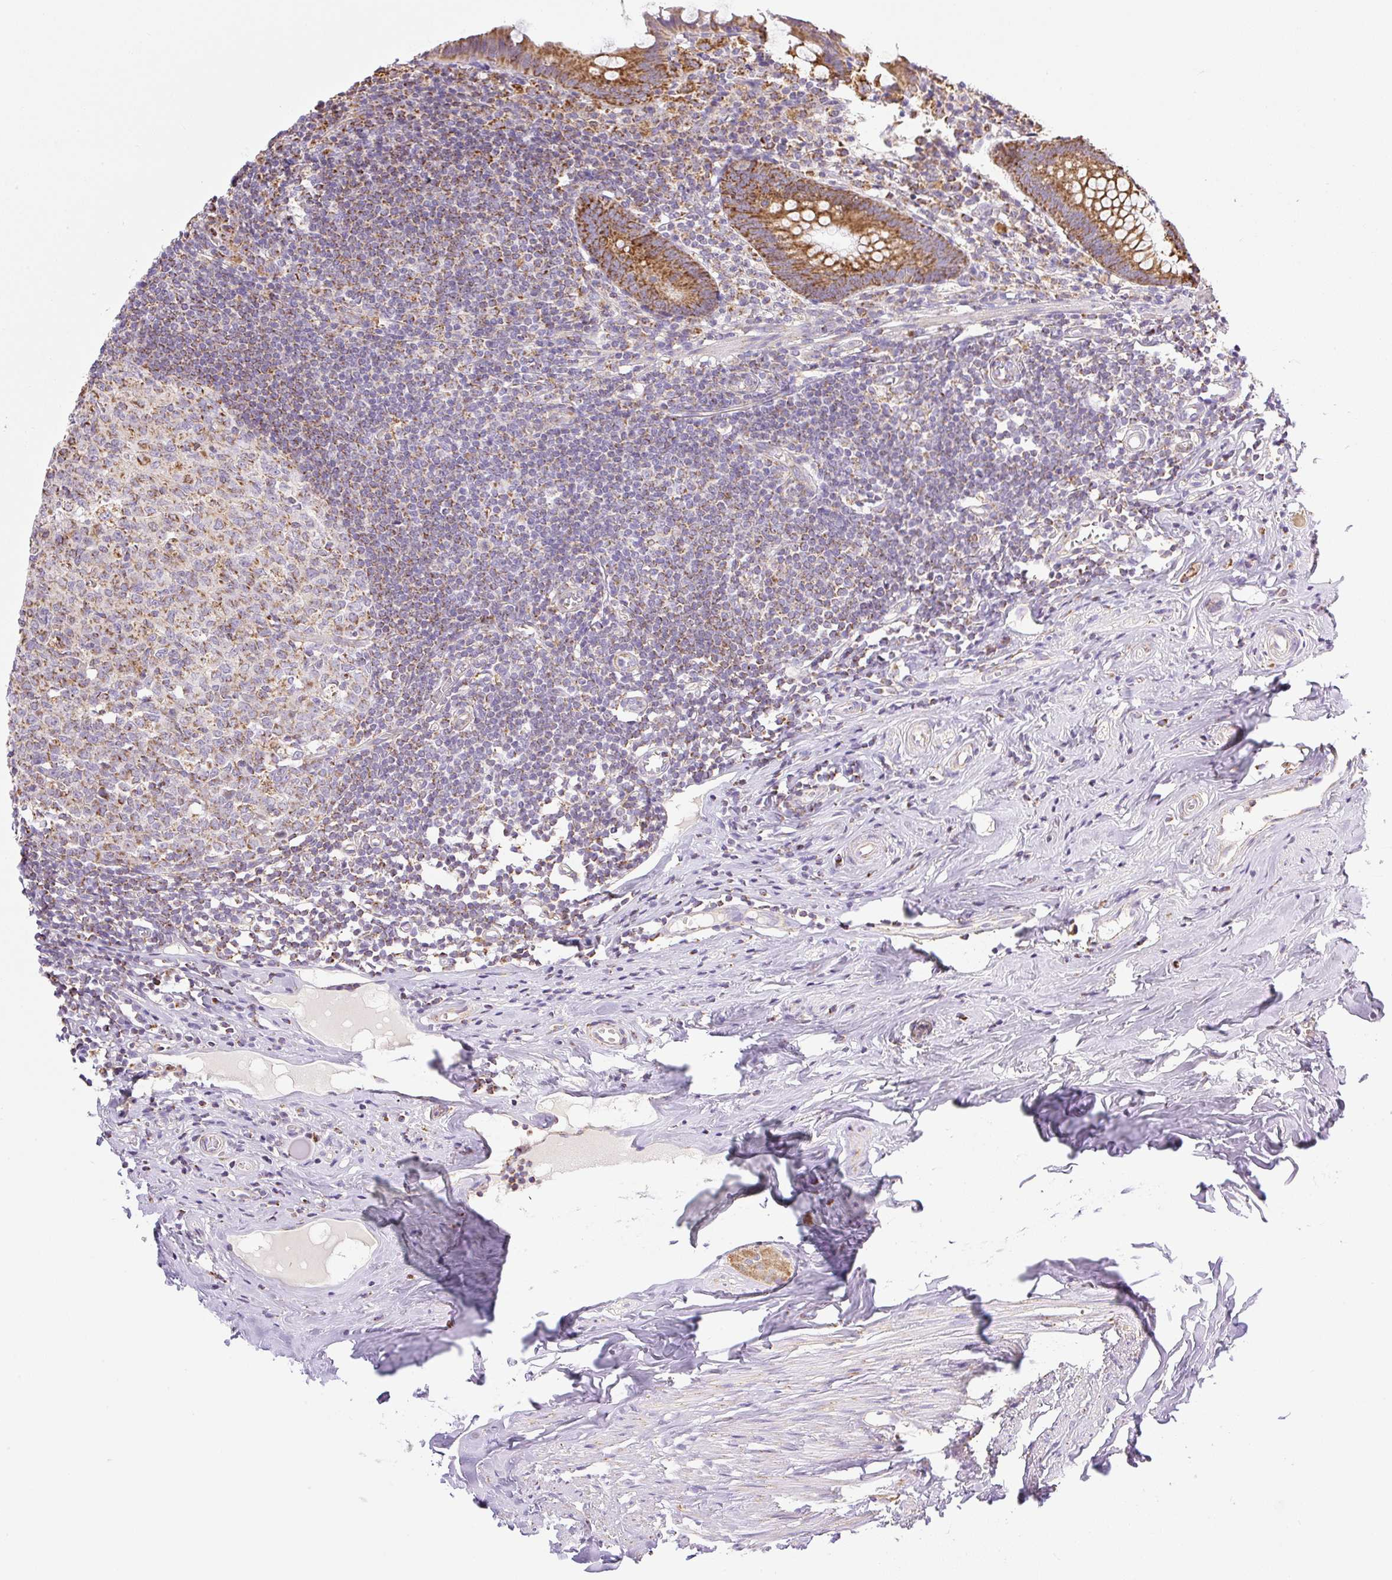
{"staining": {"intensity": "strong", "quantity": ">75%", "location": "cytoplasmic/membranous"}, "tissue": "appendix", "cell_type": "Glandular cells", "image_type": "normal", "snomed": [{"axis": "morphology", "description": "Normal tissue, NOS"}, {"axis": "topography", "description": "Appendix"}], "caption": "Normal appendix was stained to show a protein in brown. There is high levels of strong cytoplasmic/membranous staining in approximately >75% of glandular cells. (DAB IHC, brown staining for protein, blue staining for nuclei).", "gene": "DAAM2", "patient": {"sex": "female", "age": 51}}